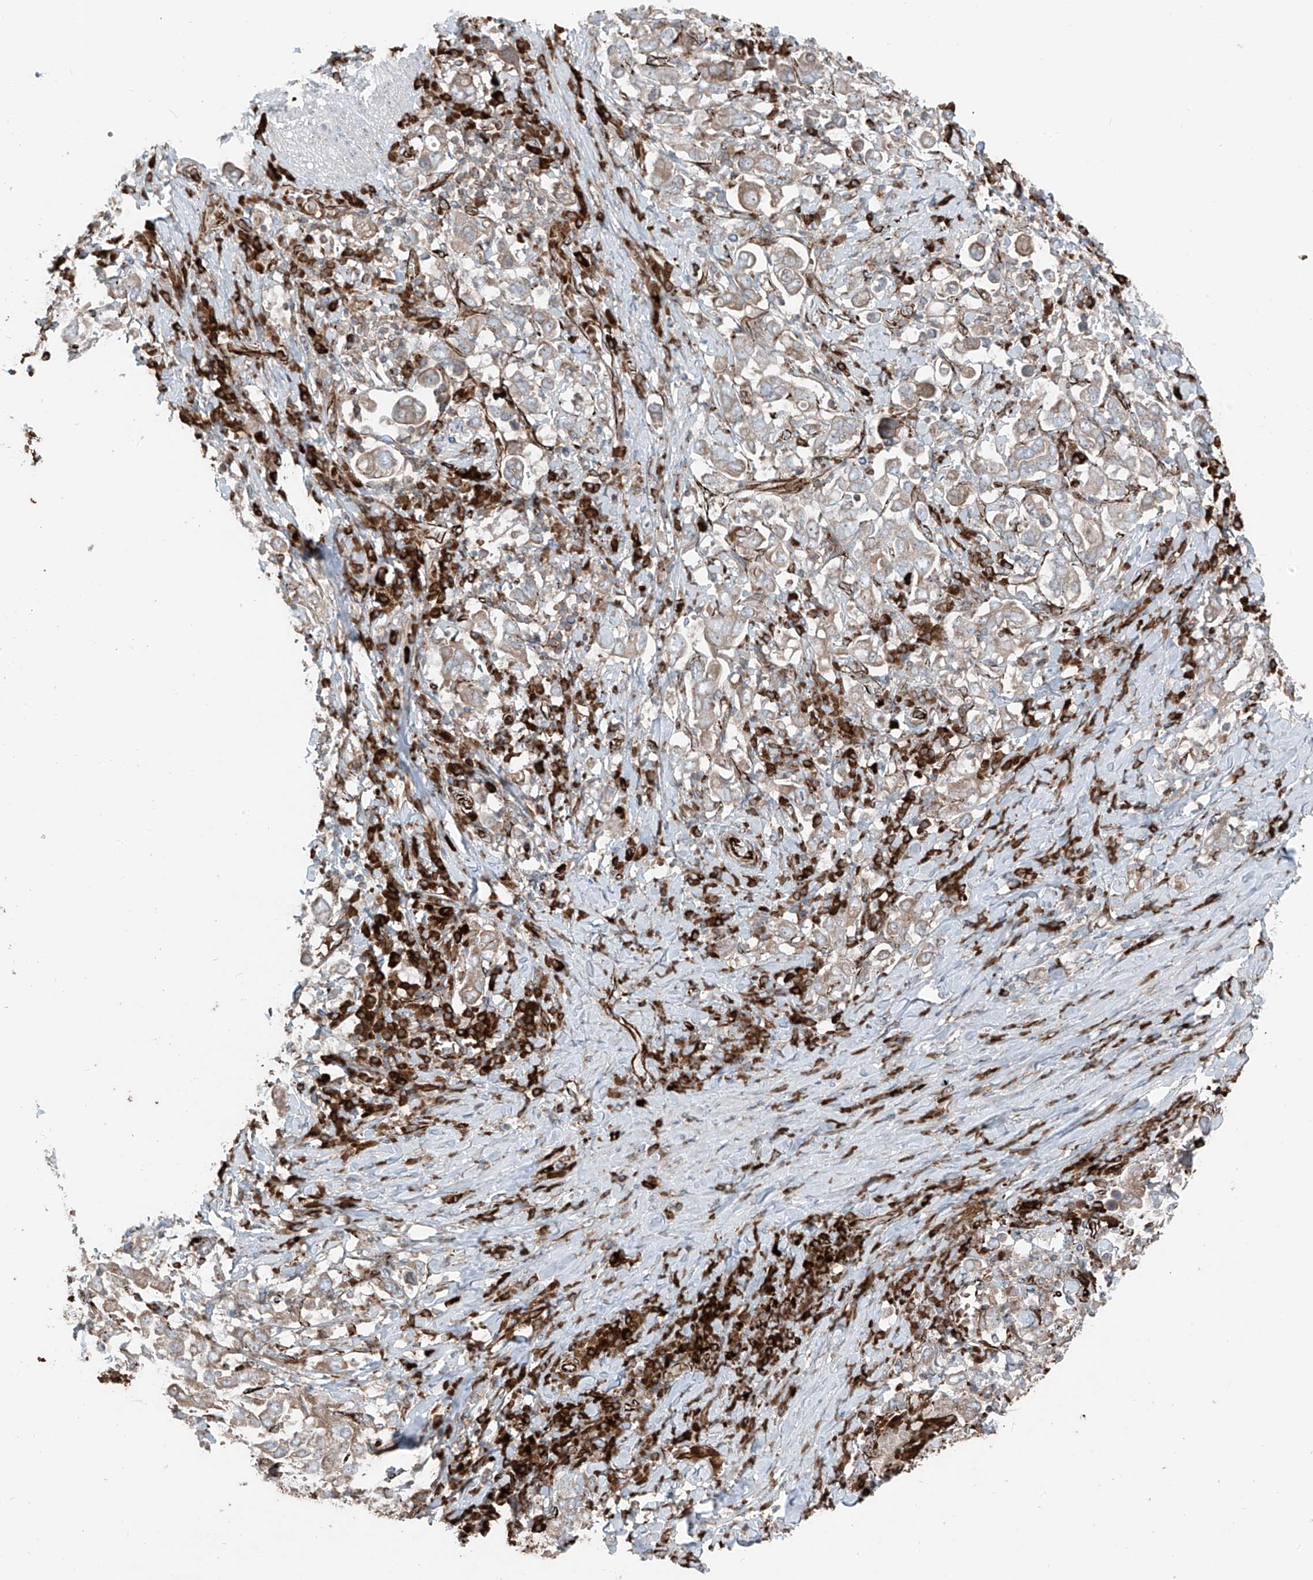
{"staining": {"intensity": "weak", "quantity": ">75%", "location": "cytoplasmic/membranous"}, "tissue": "stomach cancer", "cell_type": "Tumor cells", "image_type": "cancer", "snomed": [{"axis": "morphology", "description": "Adenocarcinoma, NOS"}, {"axis": "topography", "description": "Stomach, upper"}], "caption": "Brown immunohistochemical staining in human stomach adenocarcinoma demonstrates weak cytoplasmic/membranous expression in approximately >75% of tumor cells.", "gene": "ERLEC1", "patient": {"sex": "male", "age": 62}}